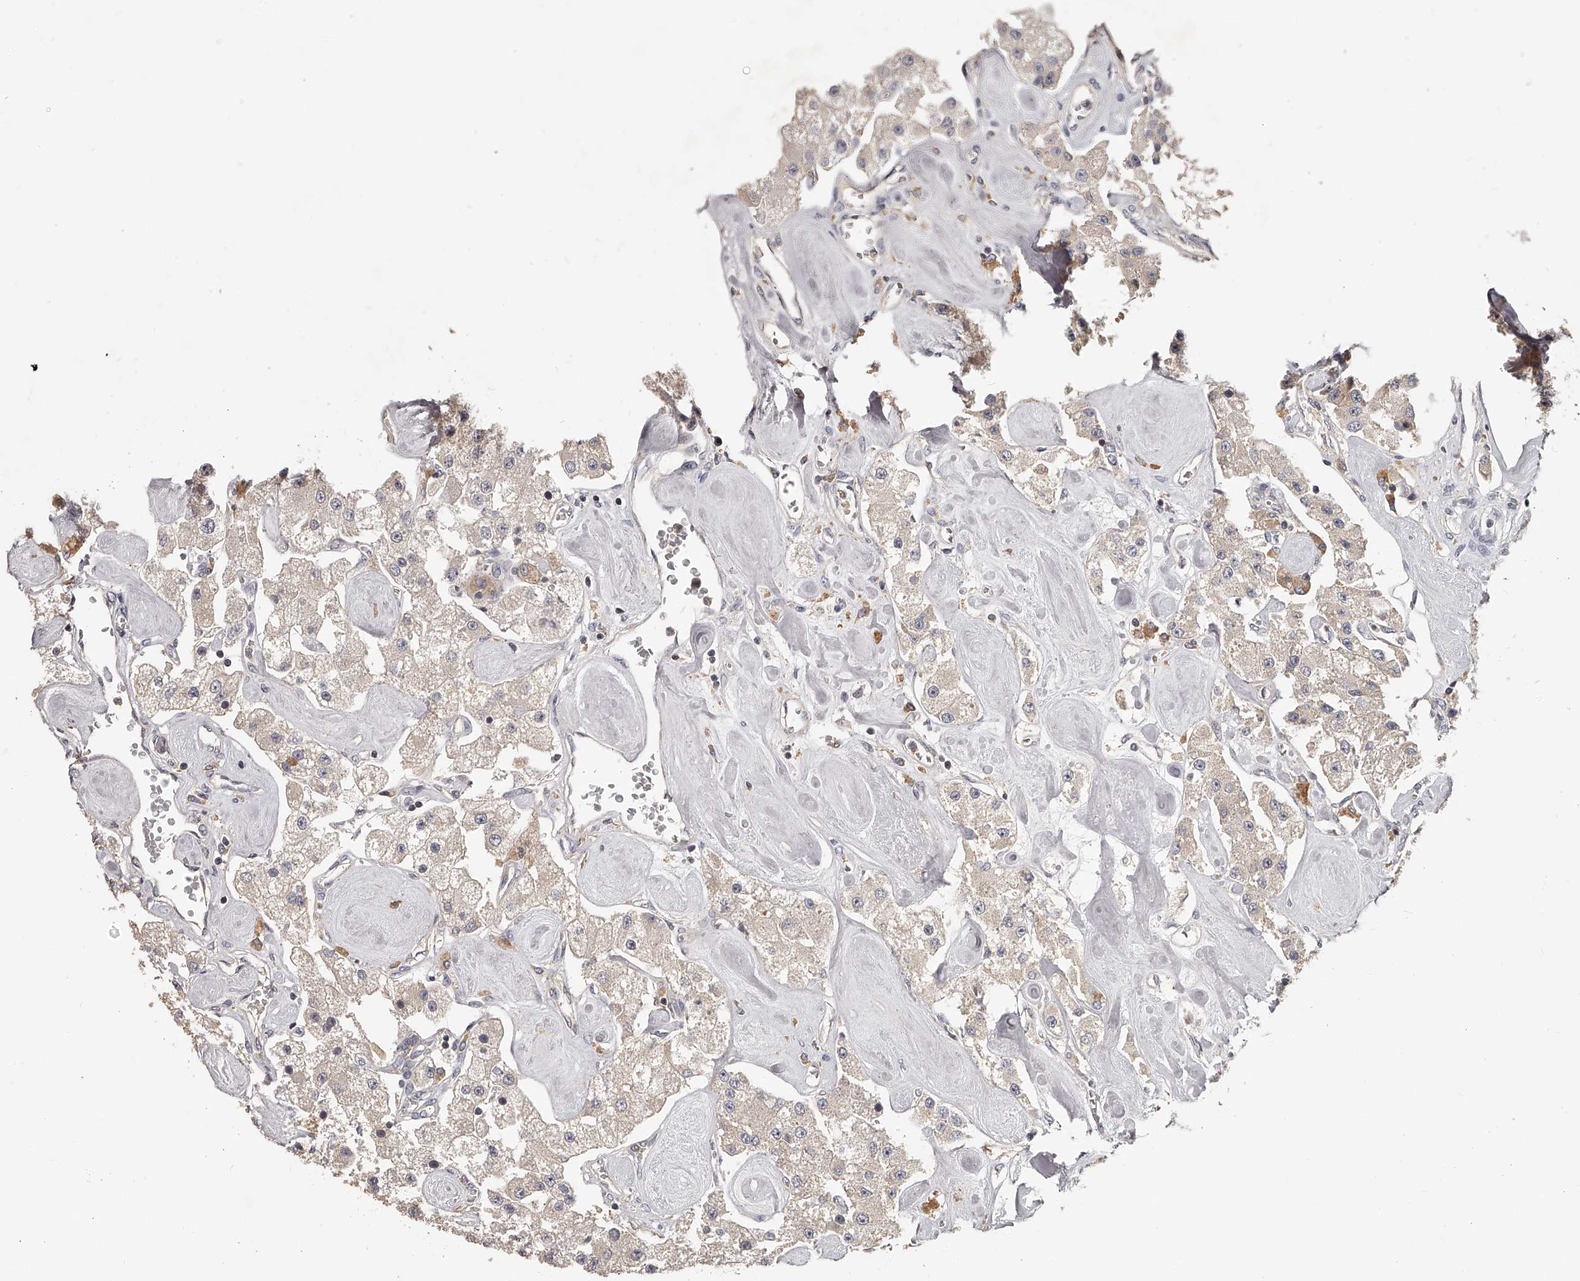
{"staining": {"intensity": "weak", "quantity": "<25%", "location": "cytoplasmic/membranous"}, "tissue": "carcinoid", "cell_type": "Tumor cells", "image_type": "cancer", "snomed": [{"axis": "morphology", "description": "Carcinoid, malignant, NOS"}, {"axis": "topography", "description": "Pancreas"}], "caption": "Carcinoid was stained to show a protein in brown. There is no significant positivity in tumor cells.", "gene": "TNN", "patient": {"sex": "male", "age": 41}}